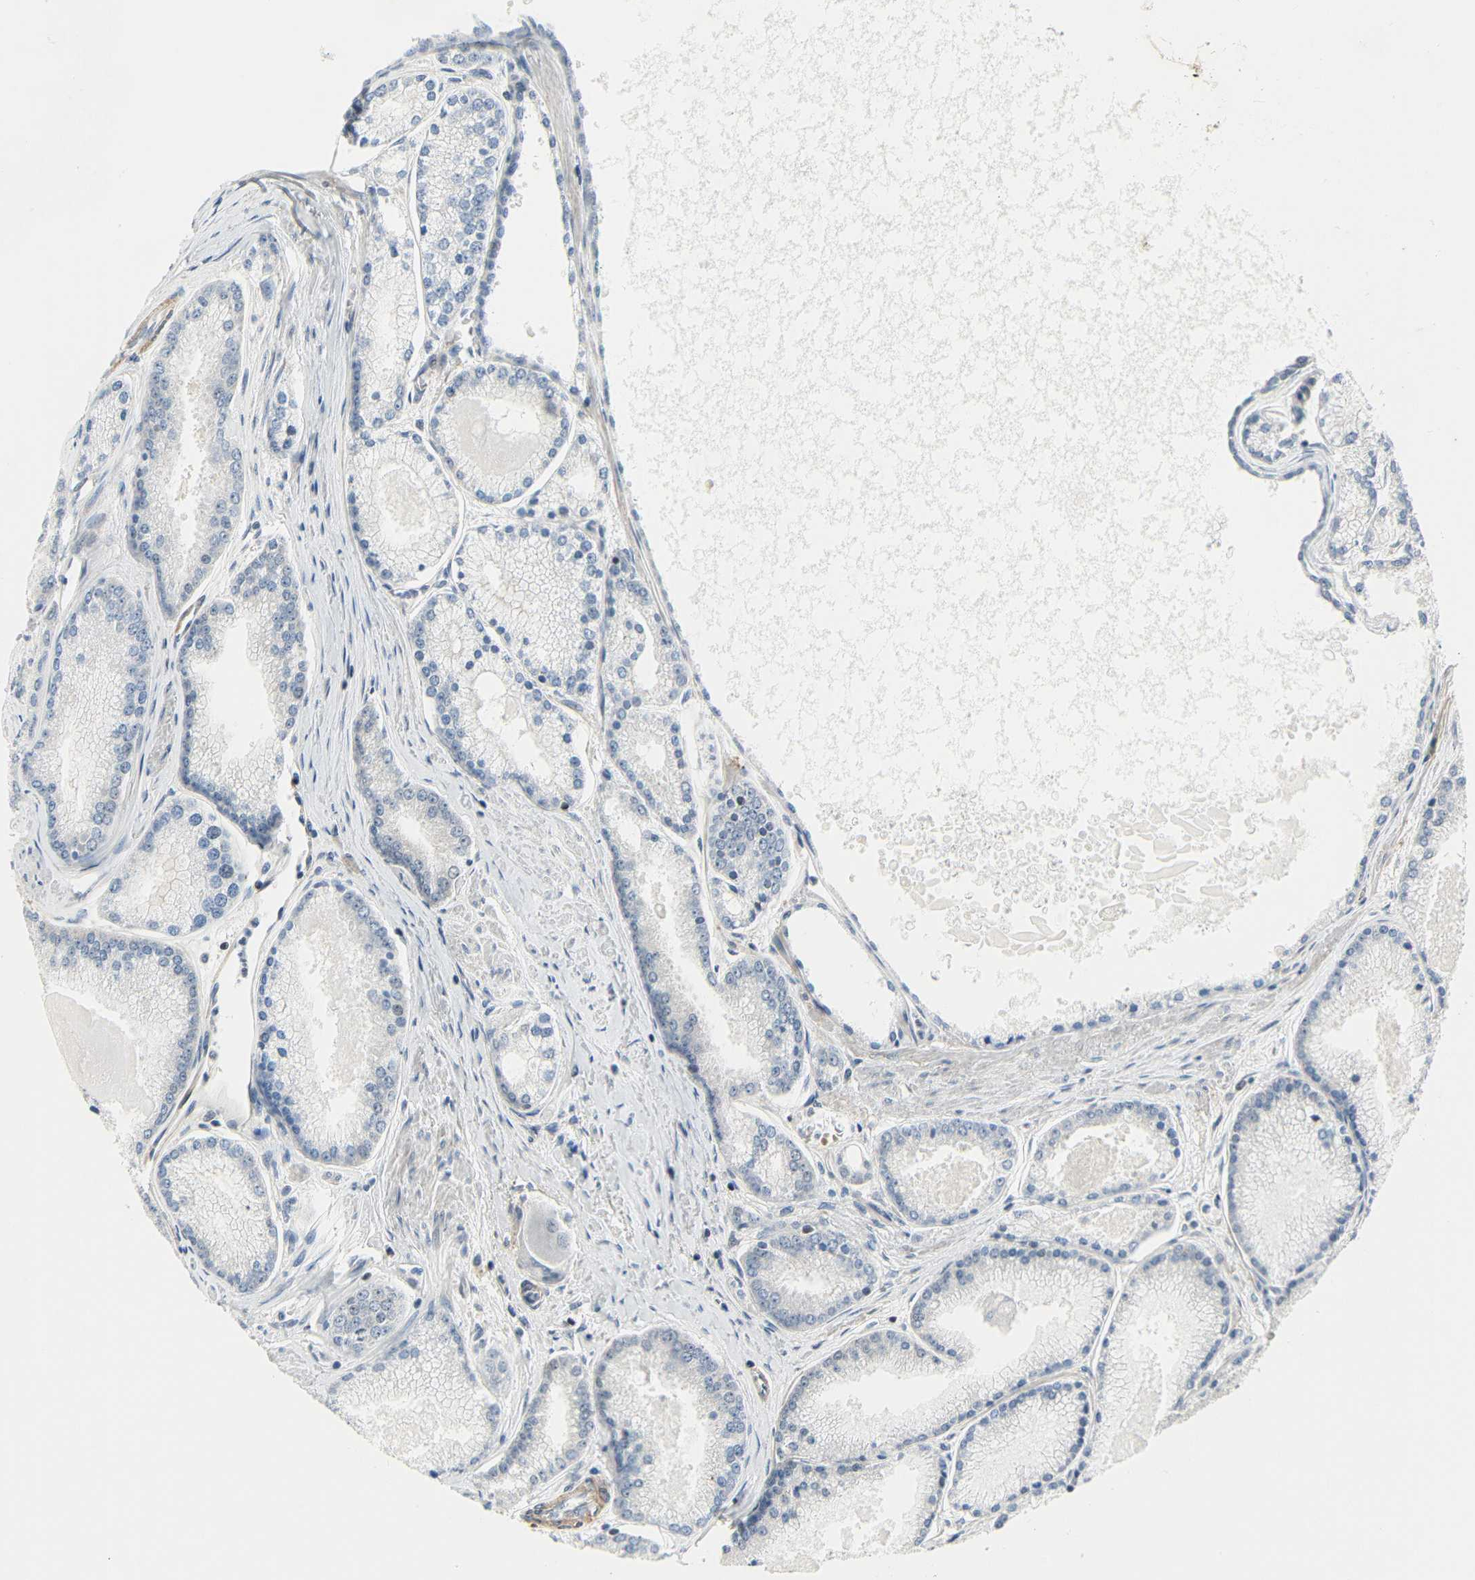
{"staining": {"intensity": "negative", "quantity": "none", "location": "none"}, "tissue": "prostate cancer", "cell_type": "Tumor cells", "image_type": "cancer", "snomed": [{"axis": "morphology", "description": "Adenocarcinoma, High grade"}, {"axis": "topography", "description": "Prostate"}], "caption": "Micrograph shows no significant protein expression in tumor cells of prostate cancer.", "gene": "IMPG2", "patient": {"sex": "male", "age": 61}}